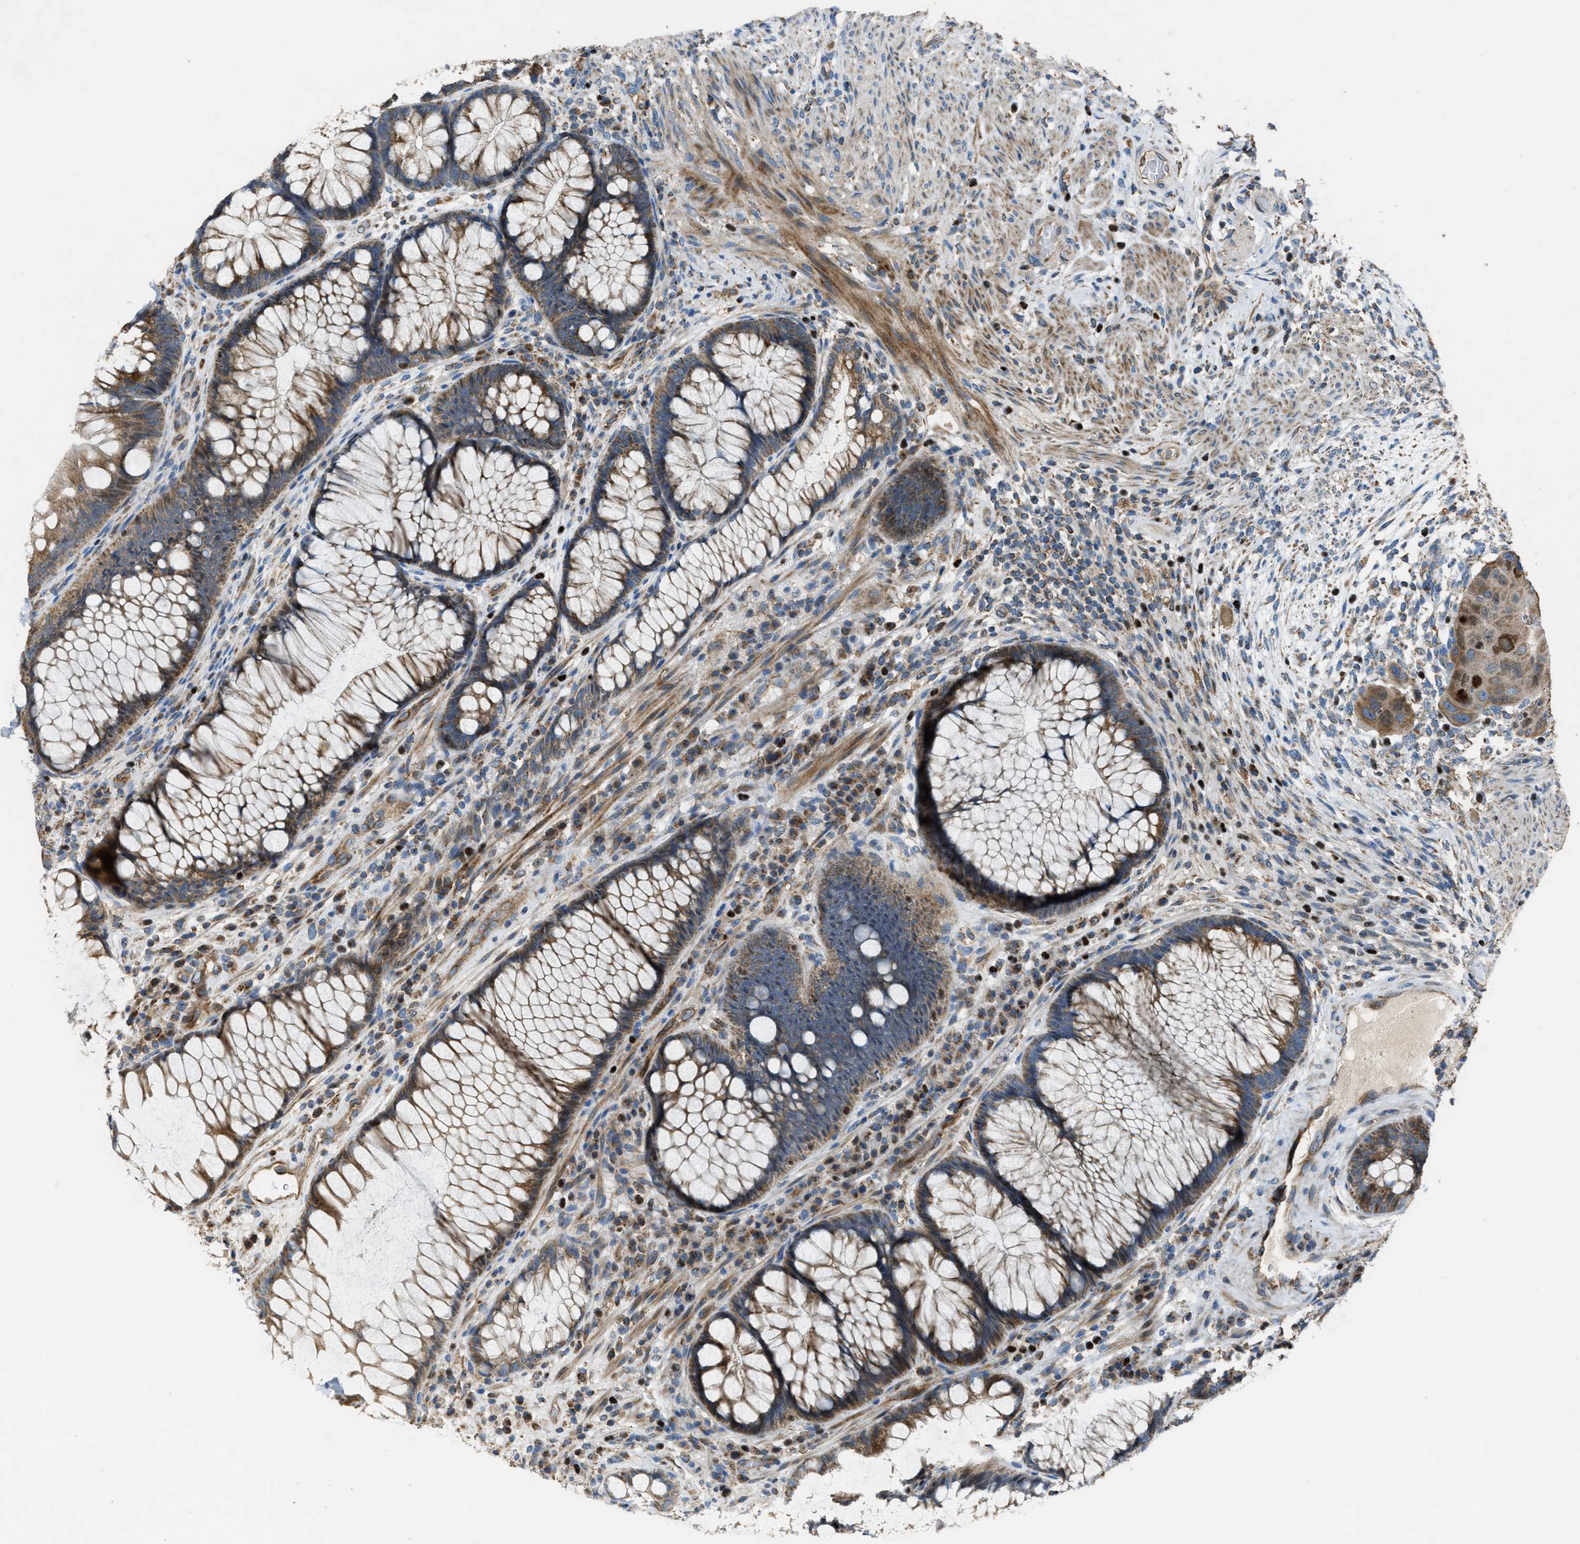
{"staining": {"intensity": "moderate", "quantity": ">75%", "location": "cytoplasmic/membranous"}, "tissue": "rectum", "cell_type": "Glandular cells", "image_type": "normal", "snomed": [{"axis": "morphology", "description": "Normal tissue, NOS"}, {"axis": "topography", "description": "Rectum"}], "caption": "The micrograph displays staining of normal rectum, revealing moderate cytoplasmic/membranous protein staining (brown color) within glandular cells.", "gene": "SLC25A11", "patient": {"sex": "male", "age": 51}}